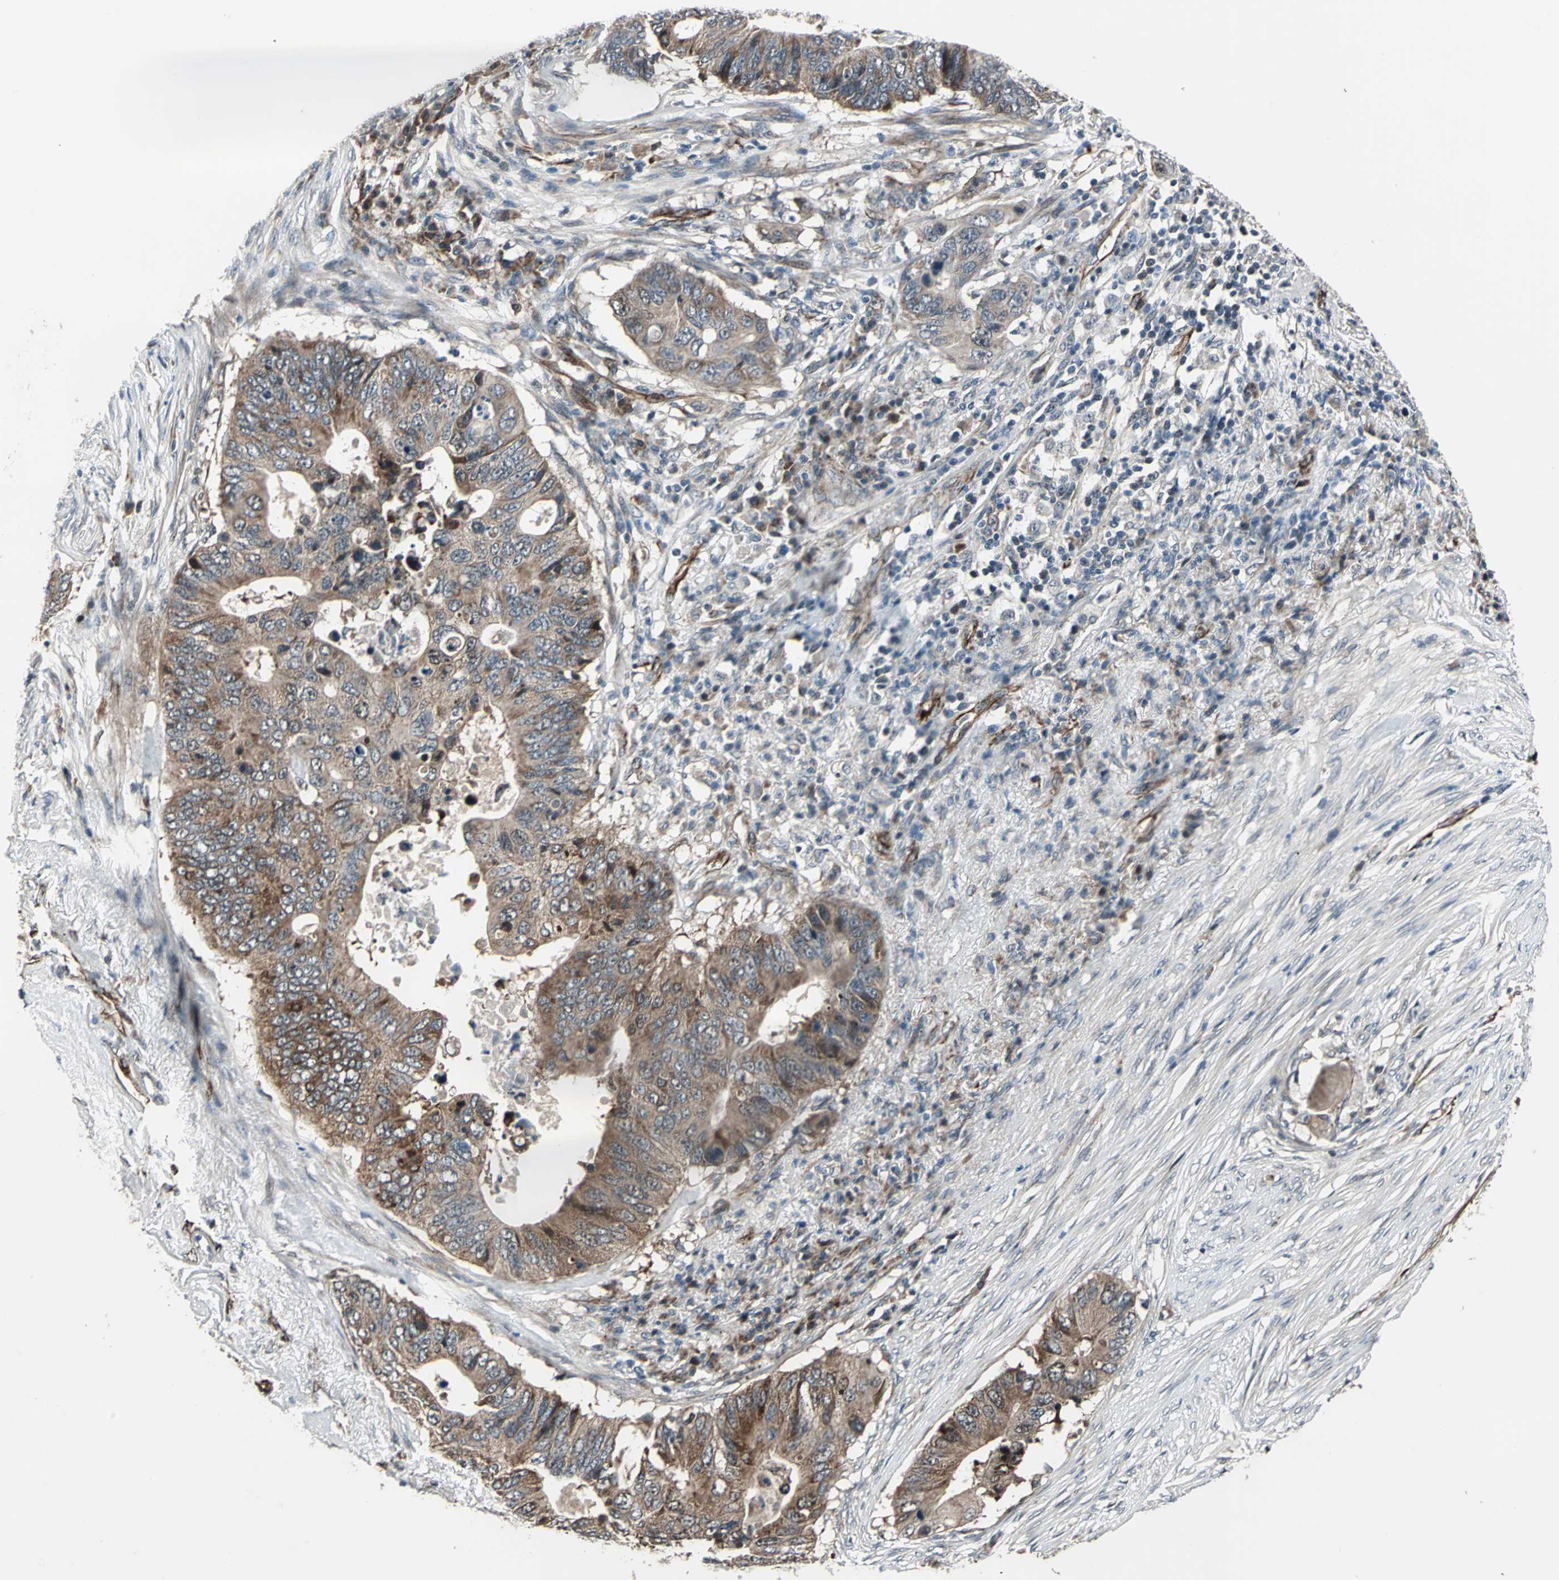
{"staining": {"intensity": "moderate", "quantity": ">75%", "location": "cytoplasmic/membranous"}, "tissue": "colorectal cancer", "cell_type": "Tumor cells", "image_type": "cancer", "snomed": [{"axis": "morphology", "description": "Adenocarcinoma, NOS"}, {"axis": "topography", "description": "Colon"}], "caption": "Immunohistochemistry (DAB (3,3'-diaminobenzidine)) staining of colorectal adenocarcinoma exhibits moderate cytoplasmic/membranous protein positivity in approximately >75% of tumor cells. The protein of interest is stained brown, and the nuclei are stained in blue (DAB (3,3'-diaminobenzidine) IHC with brightfield microscopy, high magnification).", "gene": "EXD2", "patient": {"sex": "male", "age": 71}}